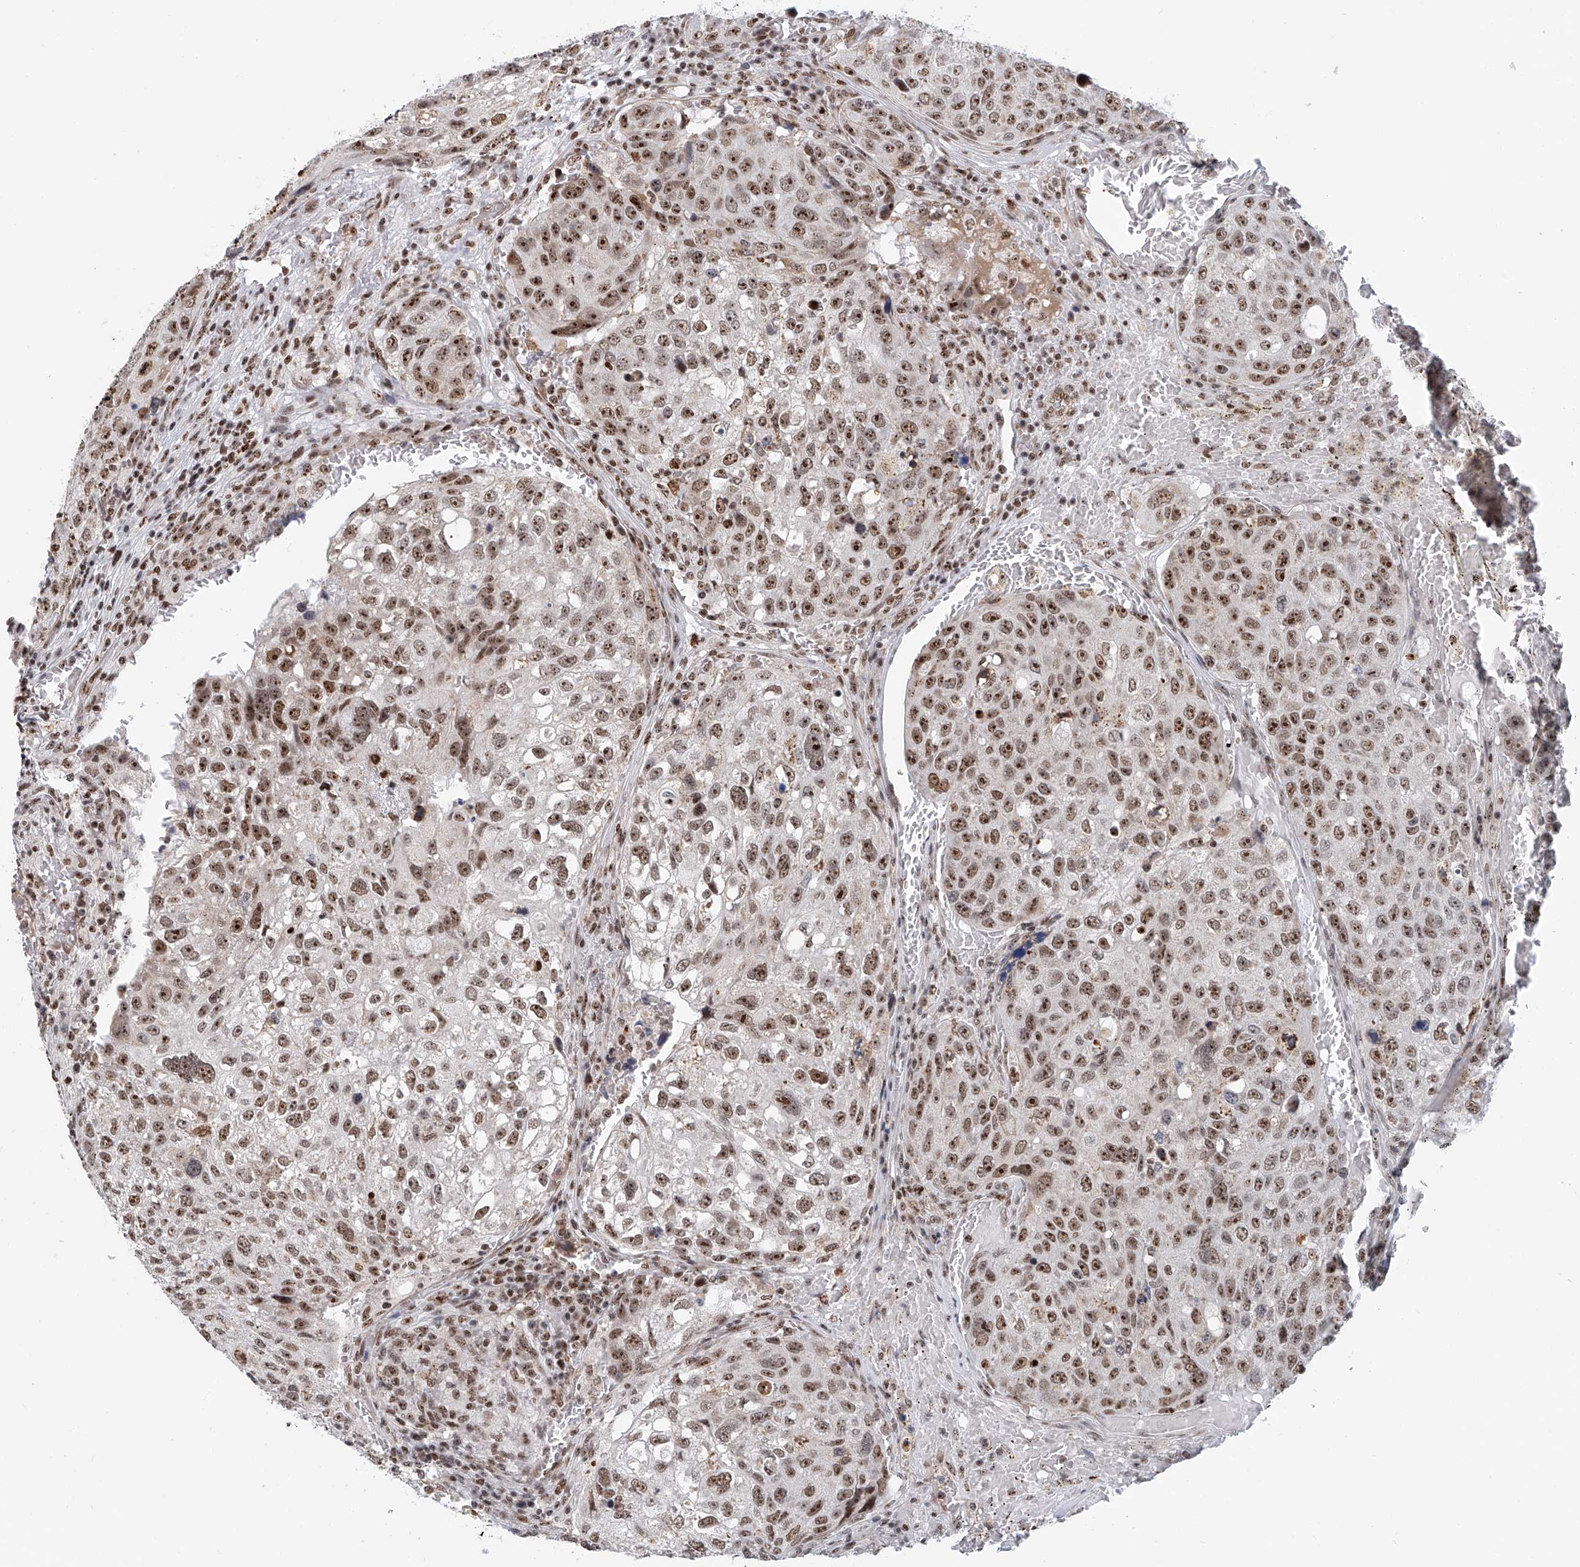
{"staining": {"intensity": "strong", "quantity": ">75%", "location": "nuclear"}, "tissue": "urothelial cancer", "cell_type": "Tumor cells", "image_type": "cancer", "snomed": [{"axis": "morphology", "description": "Urothelial carcinoma, High grade"}, {"axis": "topography", "description": "Lymph node"}, {"axis": "topography", "description": "Urinary bladder"}], "caption": "High-power microscopy captured an immunohistochemistry histopathology image of urothelial cancer, revealing strong nuclear expression in about >75% of tumor cells. (Brightfield microscopy of DAB IHC at high magnification).", "gene": "PRUNE2", "patient": {"sex": "male", "age": 51}}